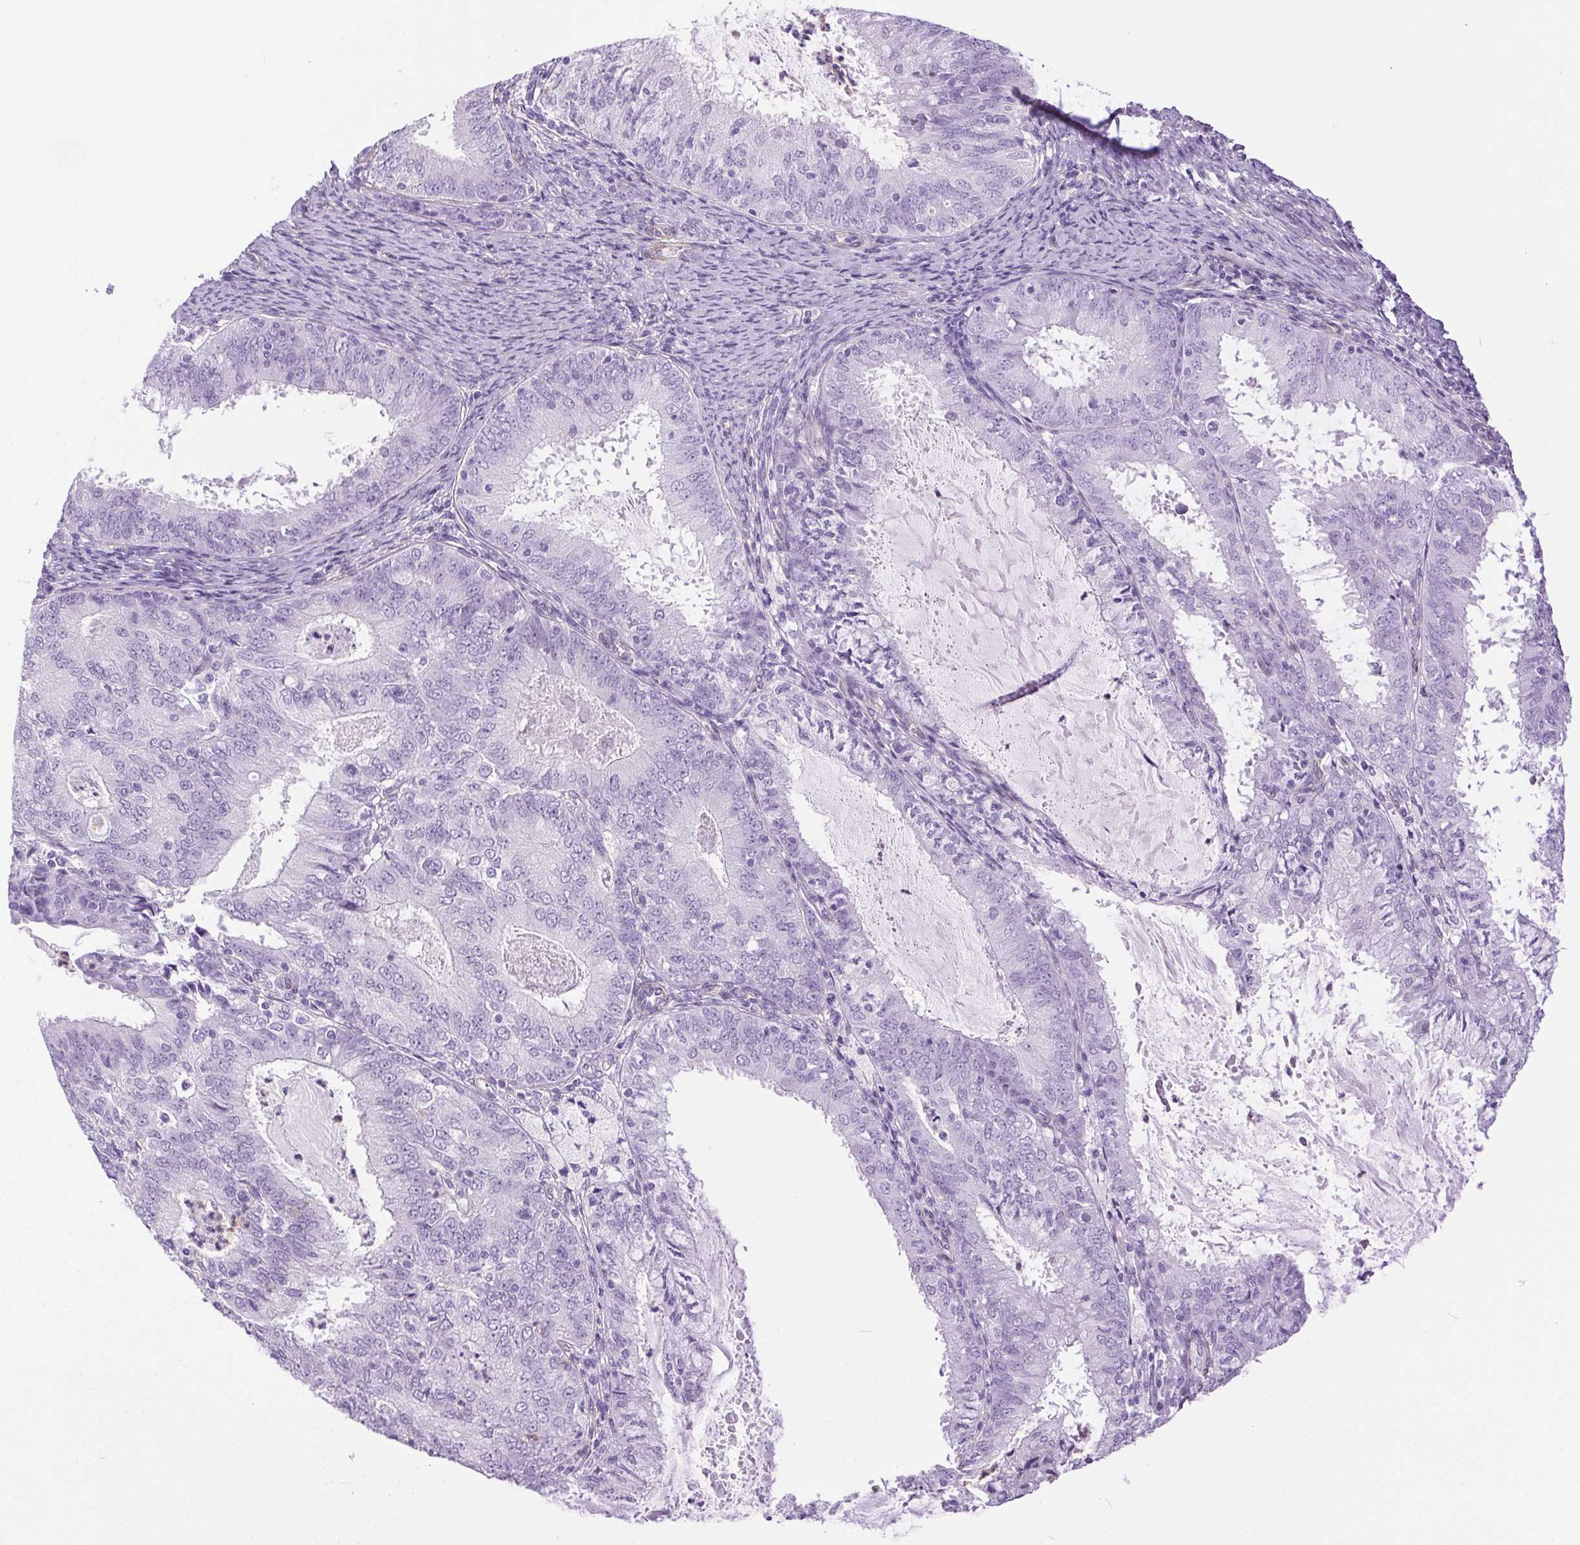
{"staining": {"intensity": "negative", "quantity": "none", "location": "none"}, "tissue": "endometrial cancer", "cell_type": "Tumor cells", "image_type": "cancer", "snomed": [{"axis": "morphology", "description": "Adenocarcinoma, NOS"}, {"axis": "topography", "description": "Endometrium"}], "caption": "Tumor cells are negative for brown protein staining in endometrial cancer (adenocarcinoma).", "gene": "SHCBP1L", "patient": {"sex": "female", "age": 57}}